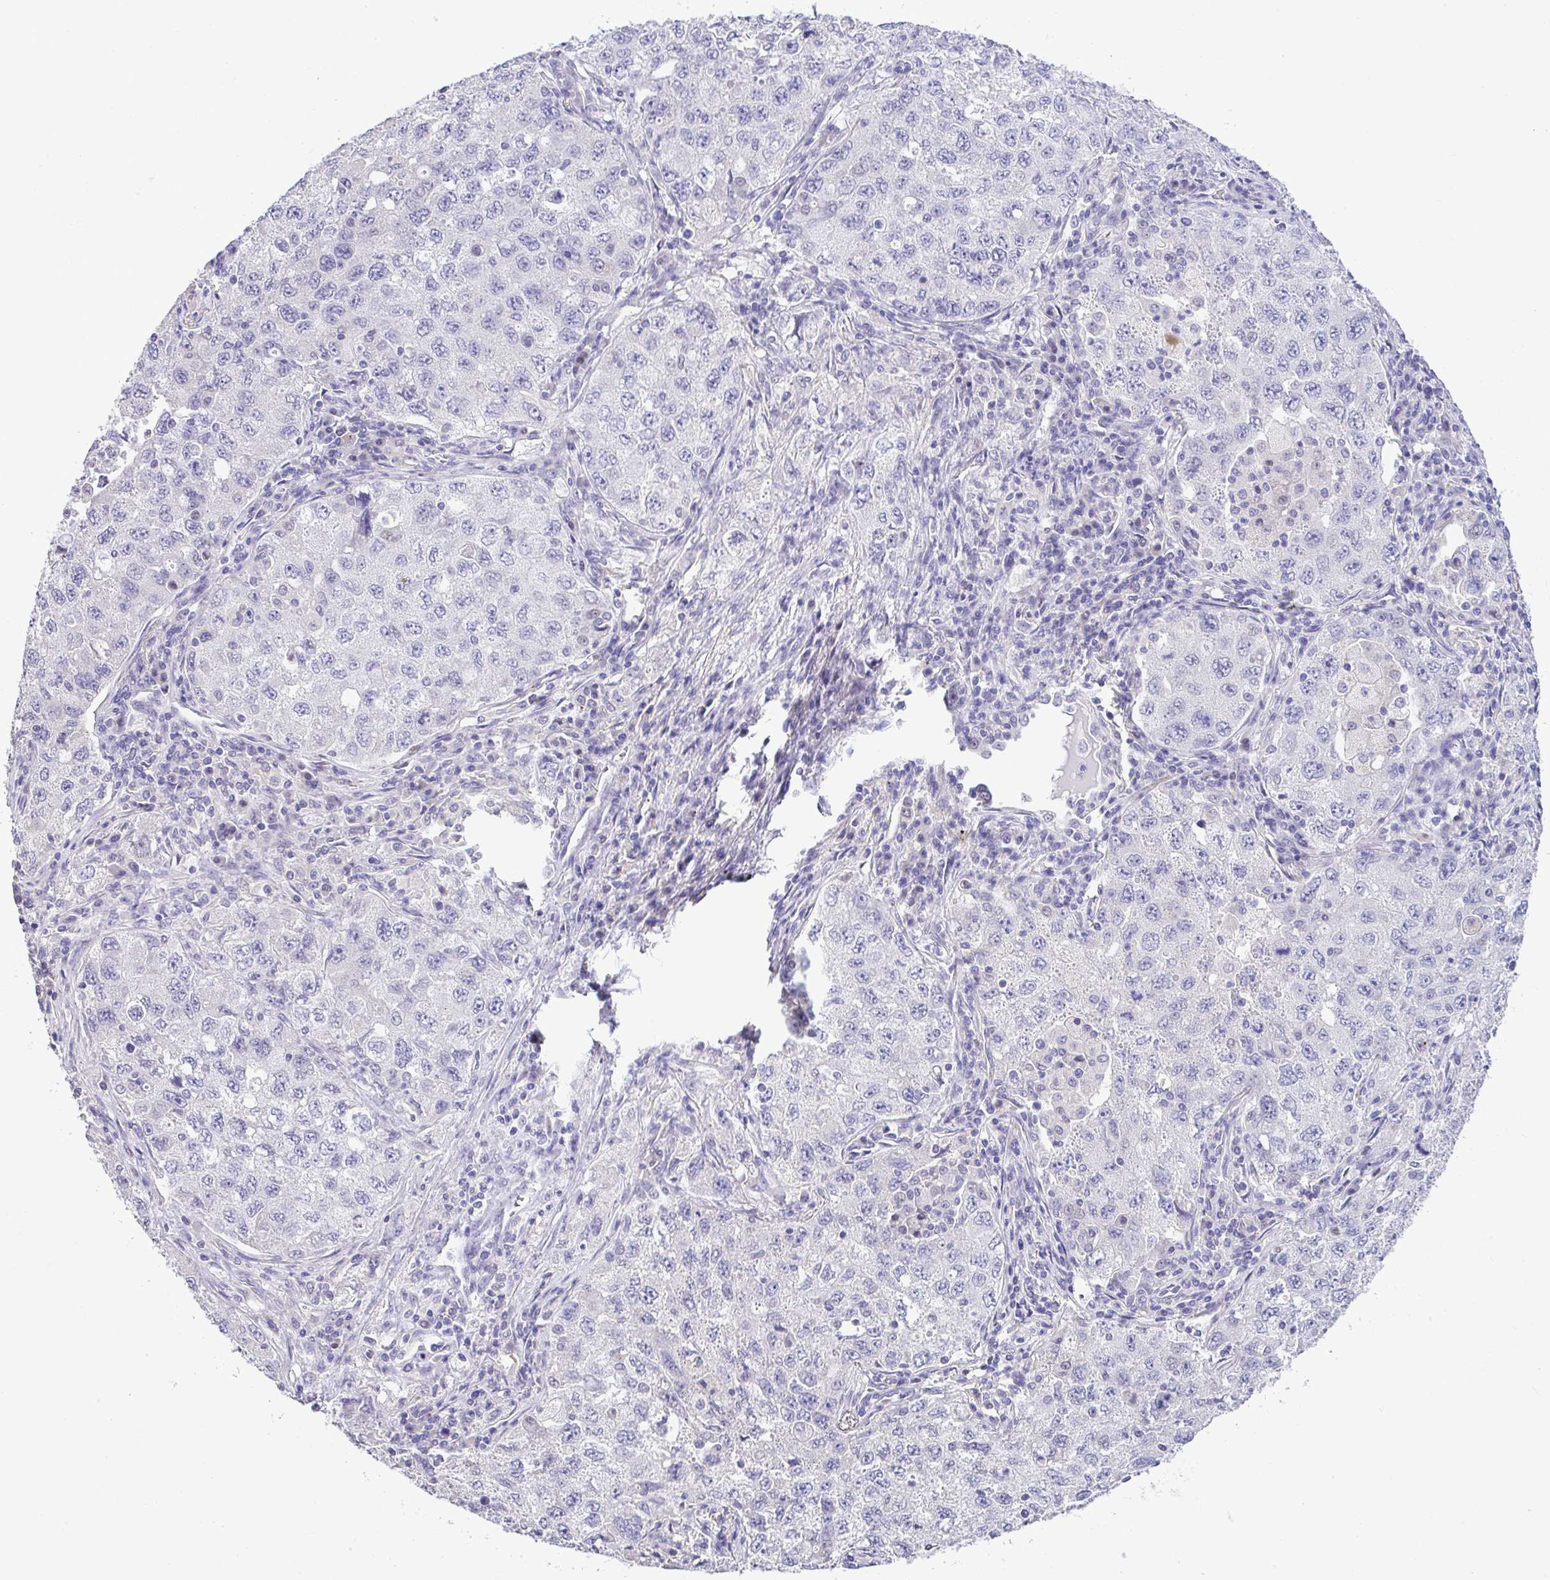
{"staining": {"intensity": "negative", "quantity": "none", "location": "none"}, "tissue": "lung cancer", "cell_type": "Tumor cells", "image_type": "cancer", "snomed": [{"axis": "morphology", "description": "Adenocarcinoma, NOS"}, {"axis": "topography", "description": "Lung"}], "caption": "There is no significant expression in tumor cells of adenocarcinoma (lung).", "gene": "CTU1", "patient": {"sex": "female", "age": 57}}